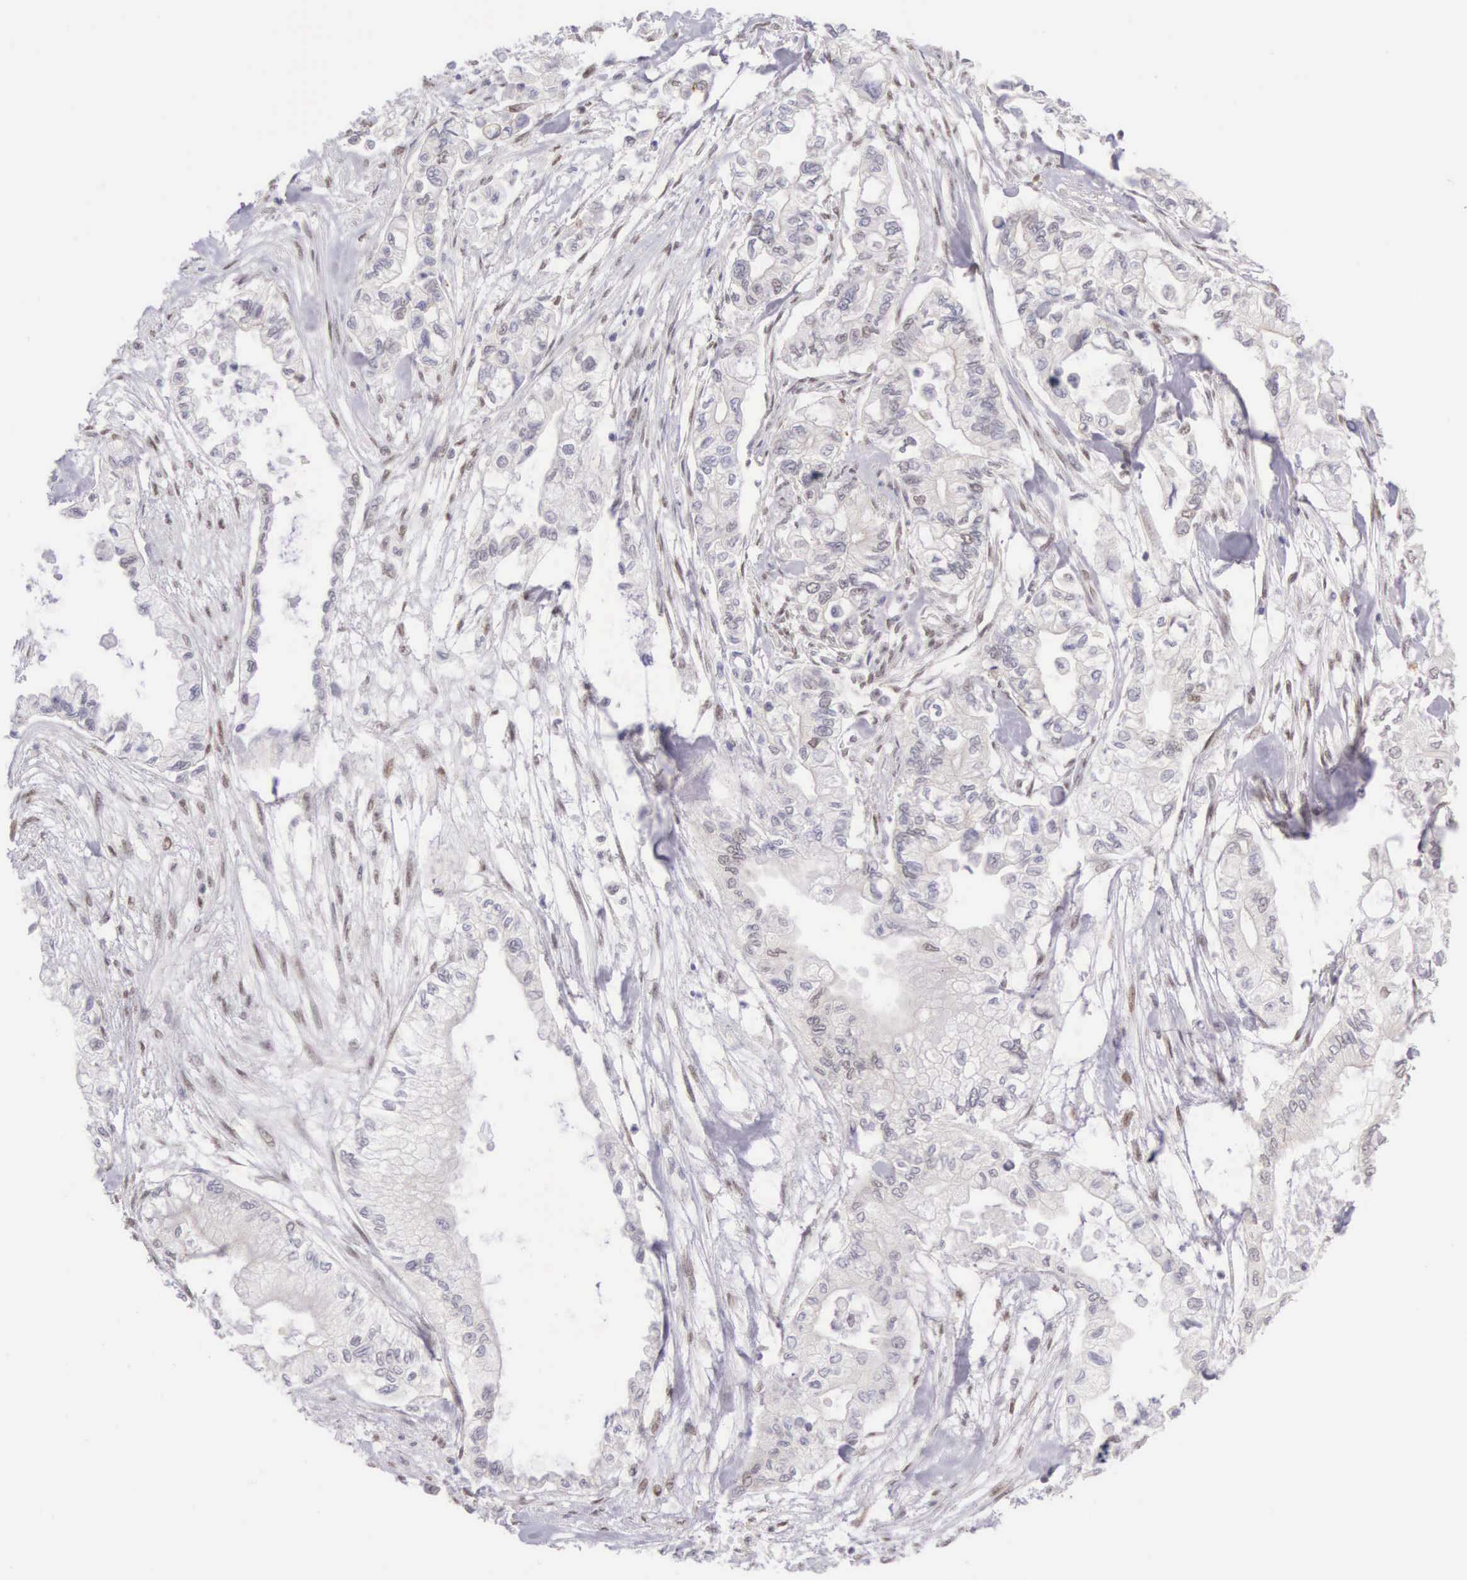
{"staining": {"intensity": "weak", "quantity": "<25%", "location": "nuclear"}, "tissue": "pancreatic cancer", "cell_type": "Tumor cells", "image_type": "cancer", "snomed": [{"axis": "morphology", "description": "Adenocarcinoma, NOS"}, {"axis": "topography", "description": "Pancreas"}], "caption": "Tumor cells are negative for protein expression in human pancreatic cancer.", "gene": "CCDC117", "patient": {"sex": "male", "age": 79}}